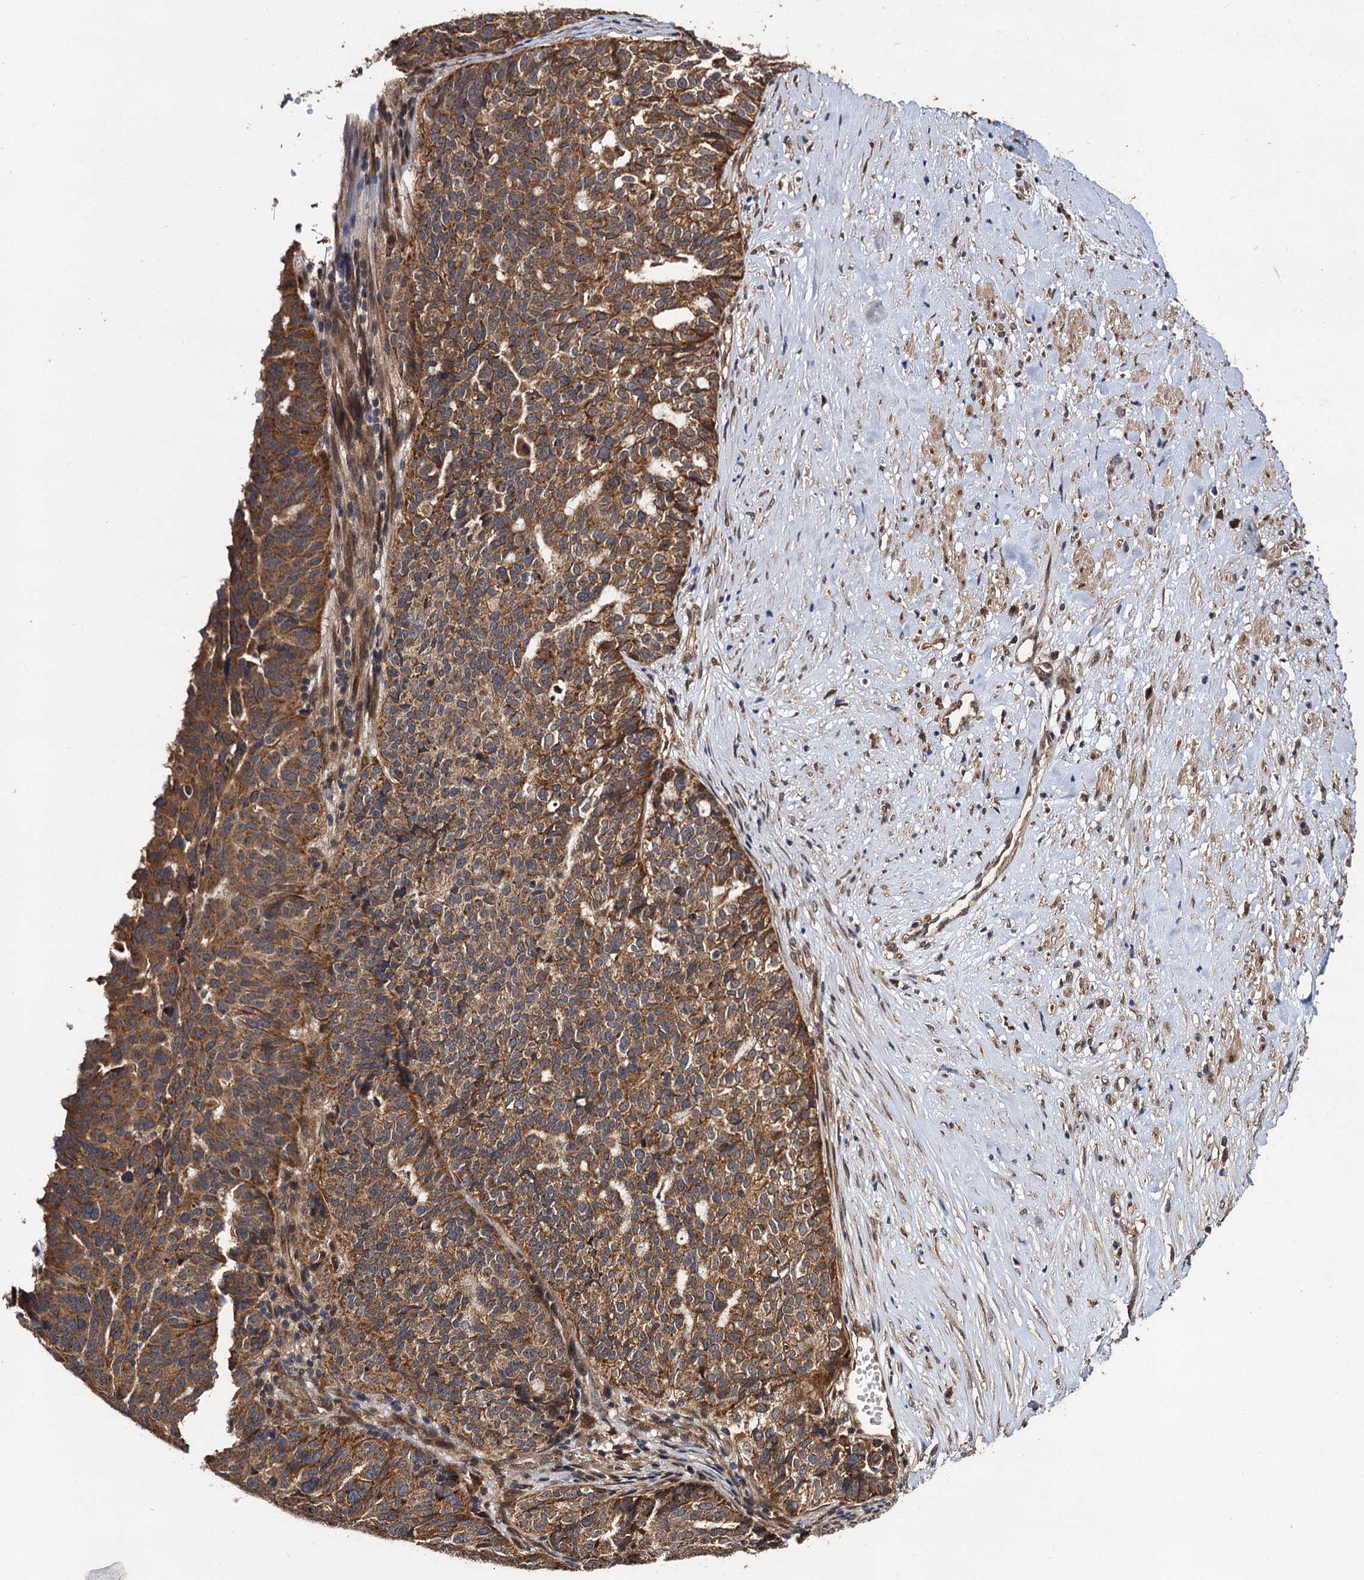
{"staining": {"intensity": "moderate", "quantity": ">75%", "location": "cytoplasmic/membranous"}, "tissue": "ovarian cancer", "cell_type": "Tumor cells", "image_type": "cancer", "snomed": [{"axis": "morphology", "description": "Cystadenocarcinoma, serous, NOS"}, {"axis": "topography", "description": "Ovary"}], "caption": "Protein expression analysis of ovarian serous cystadenocarcinoma demonstrates moderate cytoplasmic/membranous positivity in about >75% of tumor cells. Using DAB (3,3'-diaminobenzidine) (brown) and hematoxylin (blue) stains, captured at high magnification using brightfield microscopy.", "gene": "MIER2", "patient": {"sex": "female", "age": 59}}